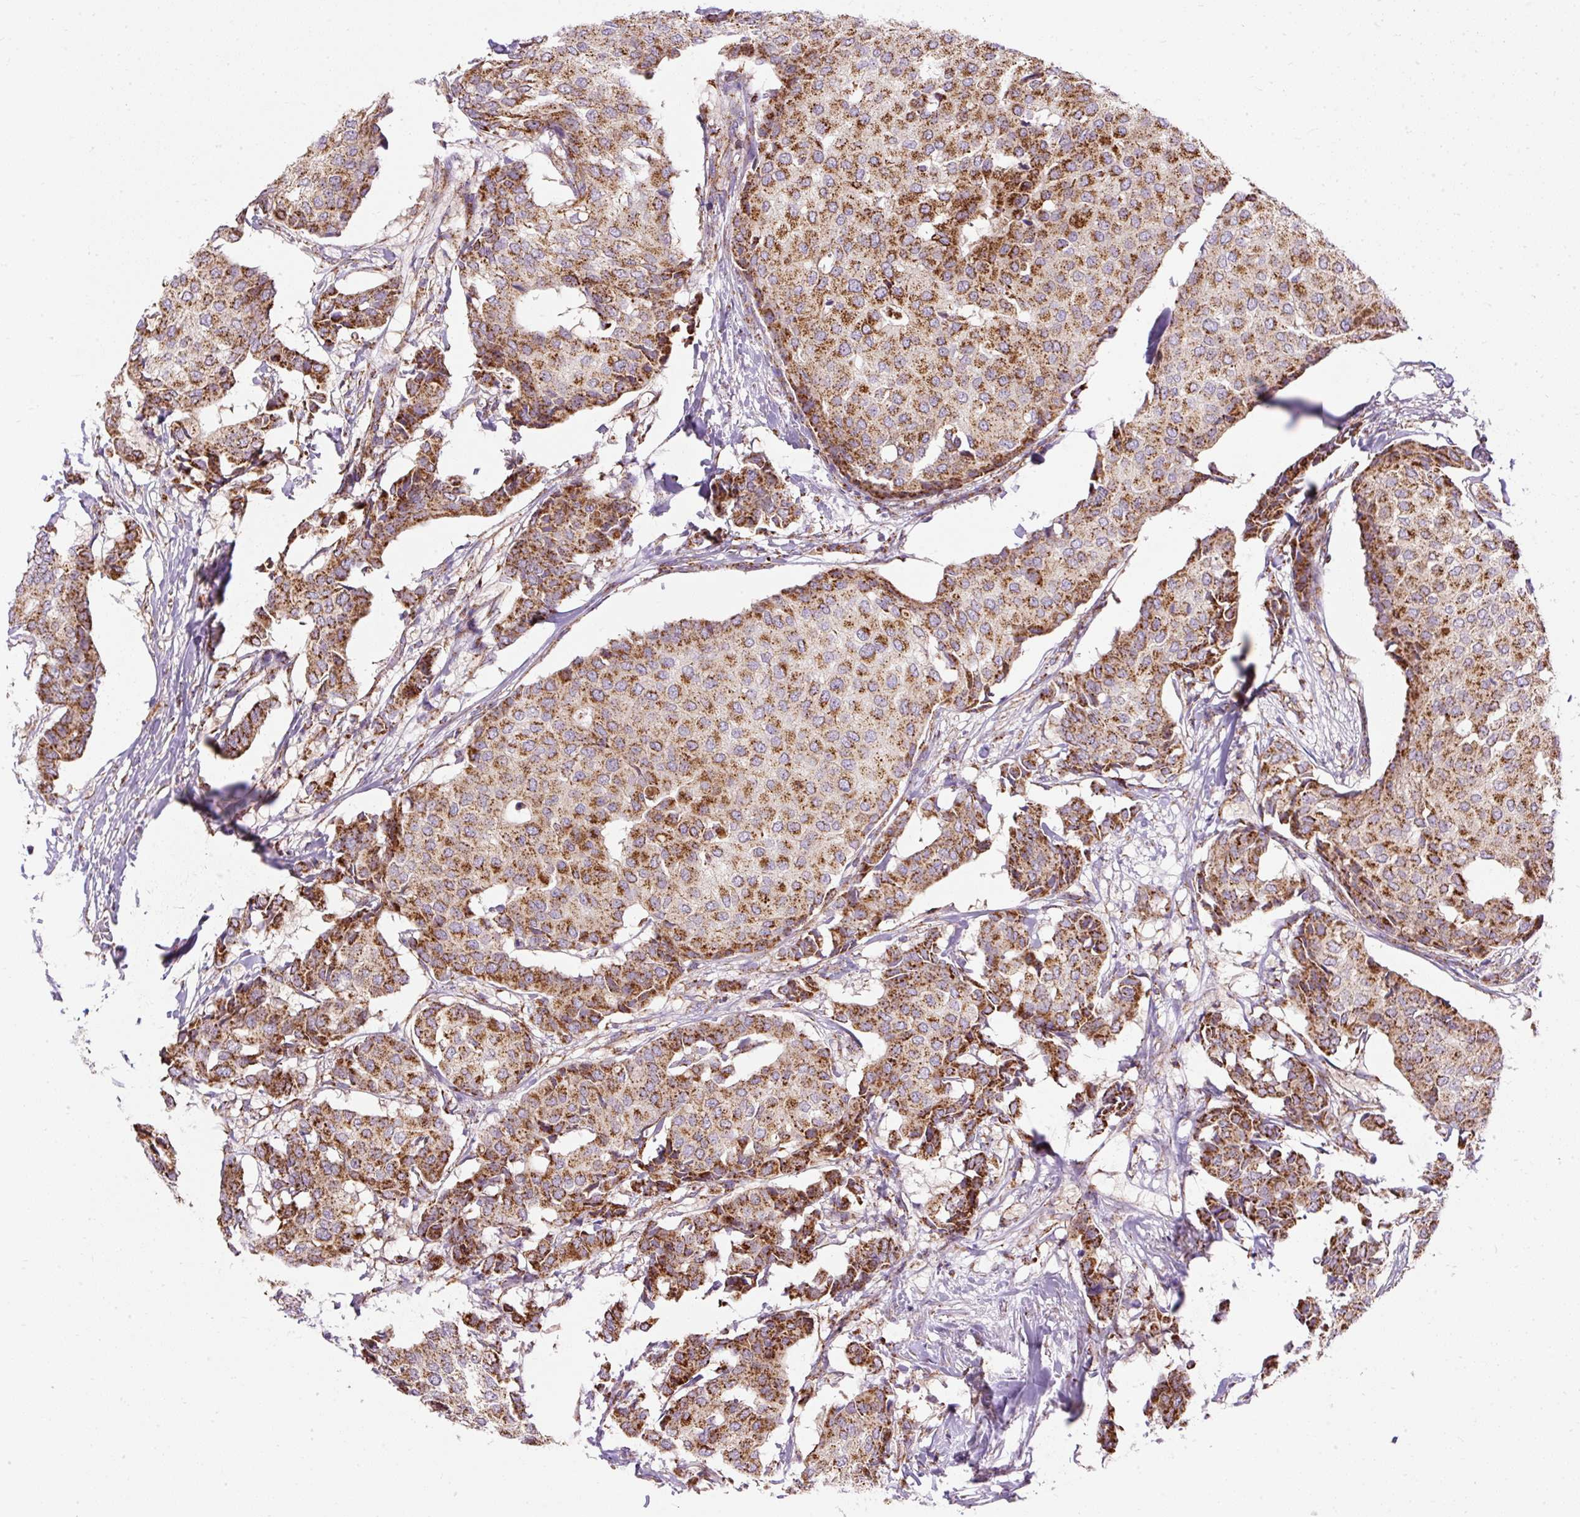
{"staining": {"intensity": "strong", "quantity": ">75%", "location": "cytoplasmic/membranous"}, "tissue": "breast cancer", "cell_type": "Tumor cells", "image_type": "cancer", "snomed": [{"axis": "morphology", "description": "Duct carcinoma"}, {"axis": "topography", "description": "Breast"}], "caption": "Protein expression analysis of human breast cancer reveals strong cytoplasmic/membranous expression in approximately >75% of tumor cells.", "gene": "CEP290", "patient": {"sex": "female", "age": 75}}